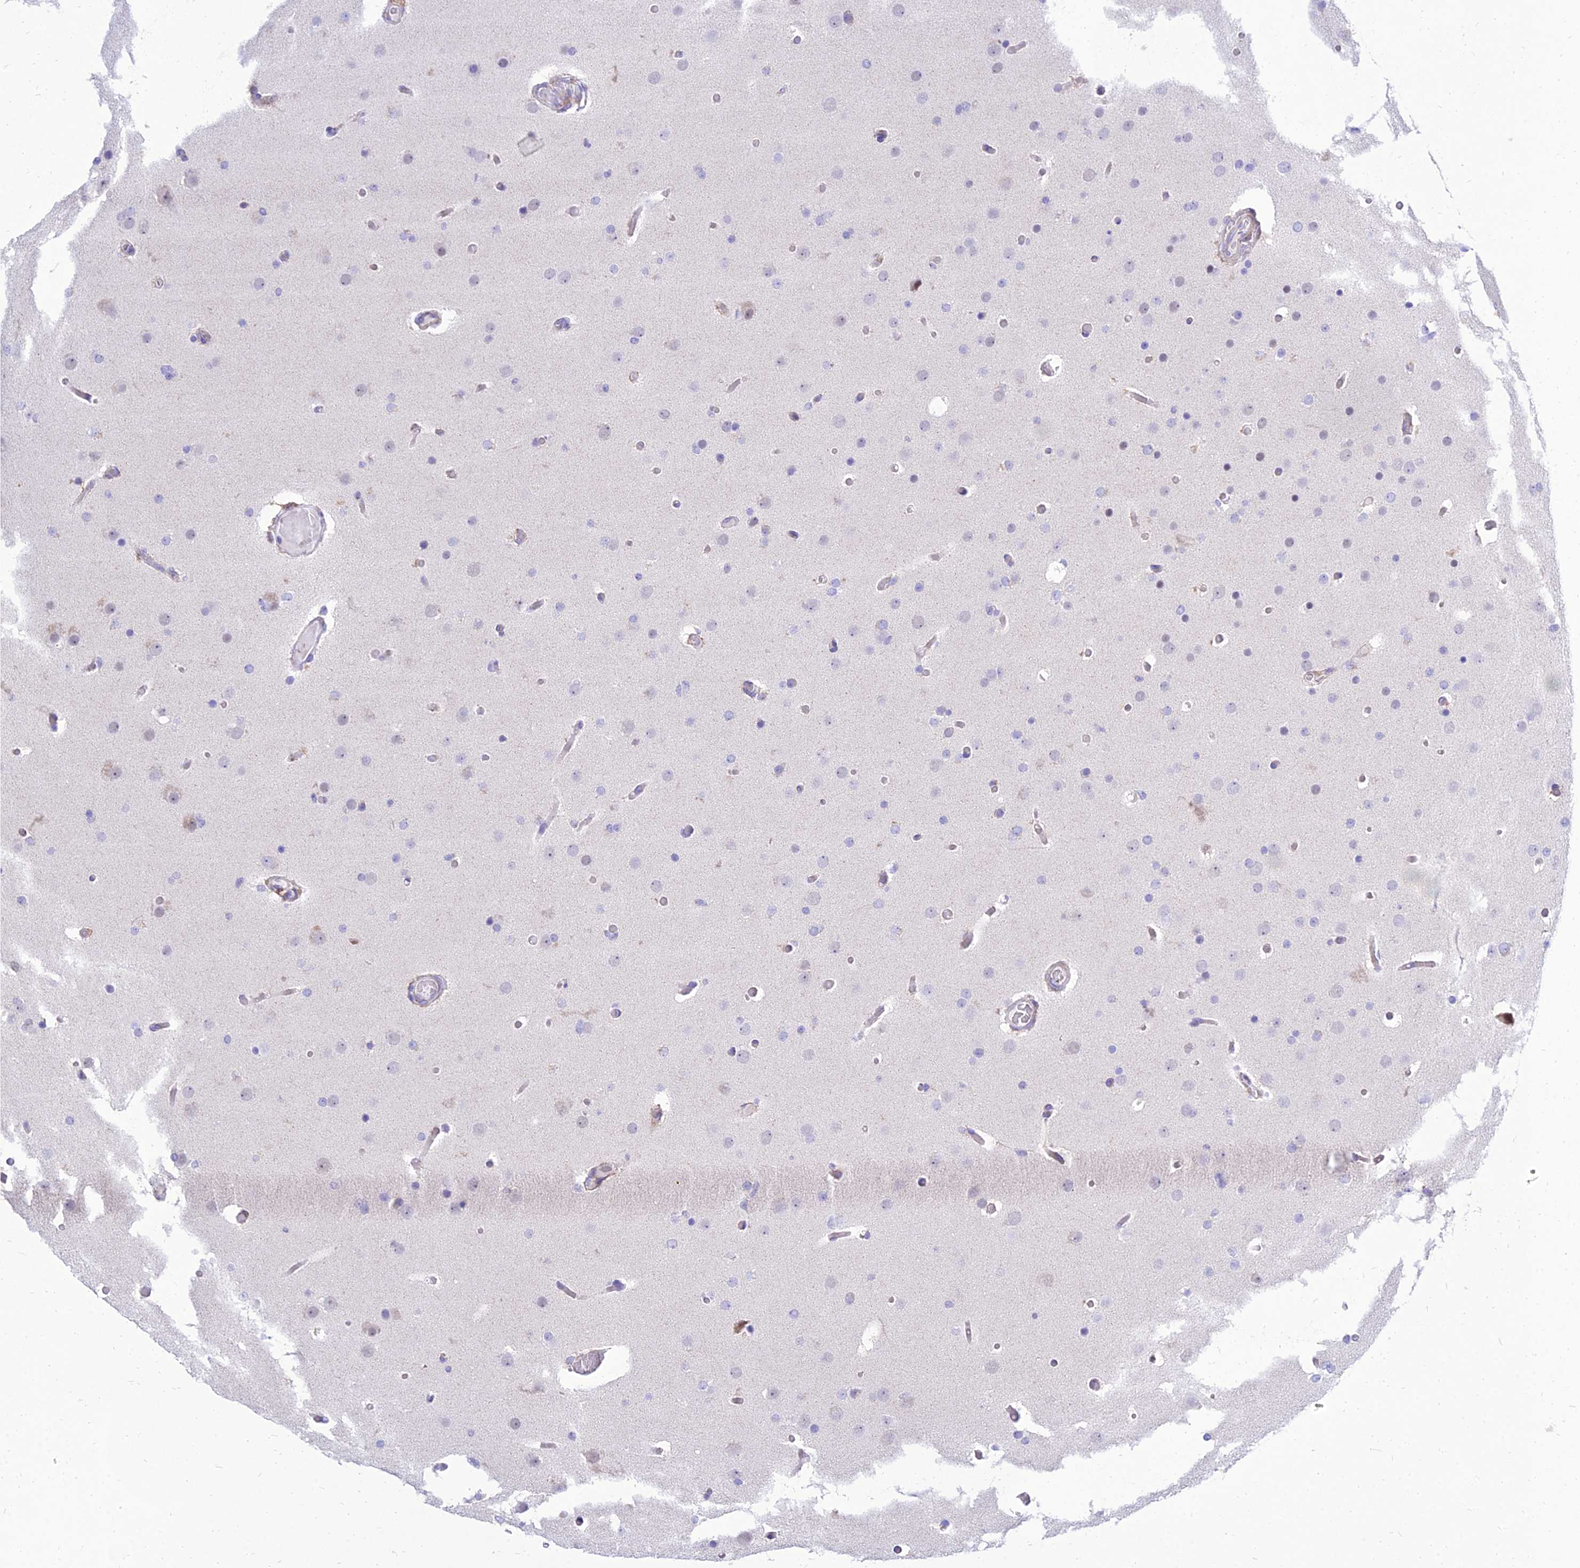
{"staining": {"intensity": "negative", "quantity": "none", "location": "none"}, "tissue": "glioma", "cell_type": "Tumor cells", "image_type": "cancer", "snomed": [{"axis": "morphology", "description": "Glioma, malignant, High grade"}, {"axis": "topography", "description": "Cerebral cortex"}], "caption": "Immunohistochemistry (IHC) photomicrograph of neoplastic tissue: glioma stained with DAB (3,3'-diaminobenzidine) reveals no significant protein expression in tumor cells.", "gene": "PKN3", "patient": {"sex": "female", "age": 36}}